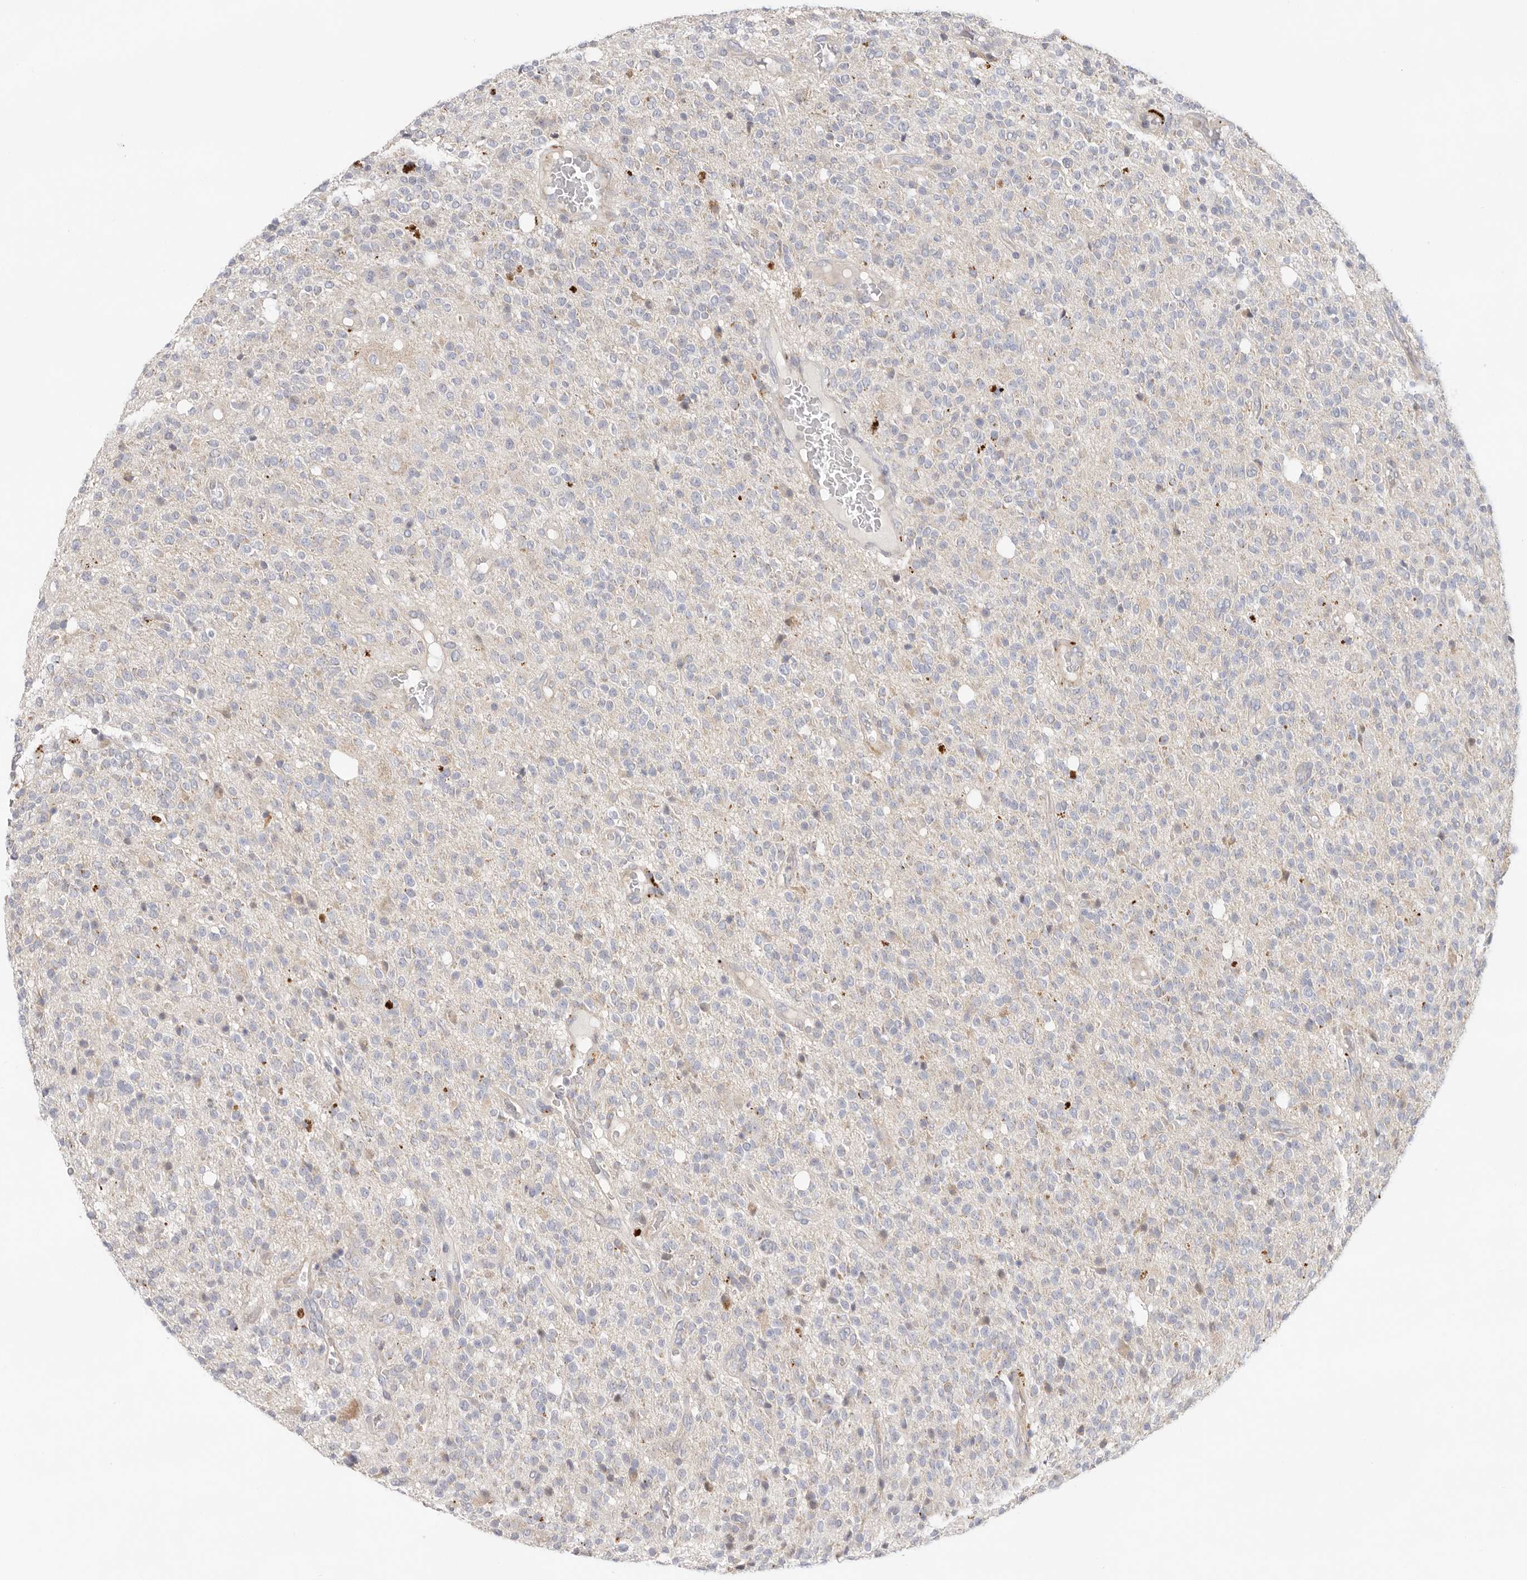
{"staining": {"intensity": "negative", "quantity": "none", "location": "none"}, "tissue": "glioma", "cell_type": "Tumor cells", "image_type": "cancer", "snomed": [{"axis": "morphology", "description": "Glioma, malignant, High grade"}, {"axis": "topography", "description": "Brain"}], "caption": "IHC micrograph of neoplastic tissue: human glioma stained with DAB (3,3'-diaminobenzidine) exhibits no significant protein expression in tumor cells.", "gene": "USH1C", "patient": {"sex": "male", "age": 34}}